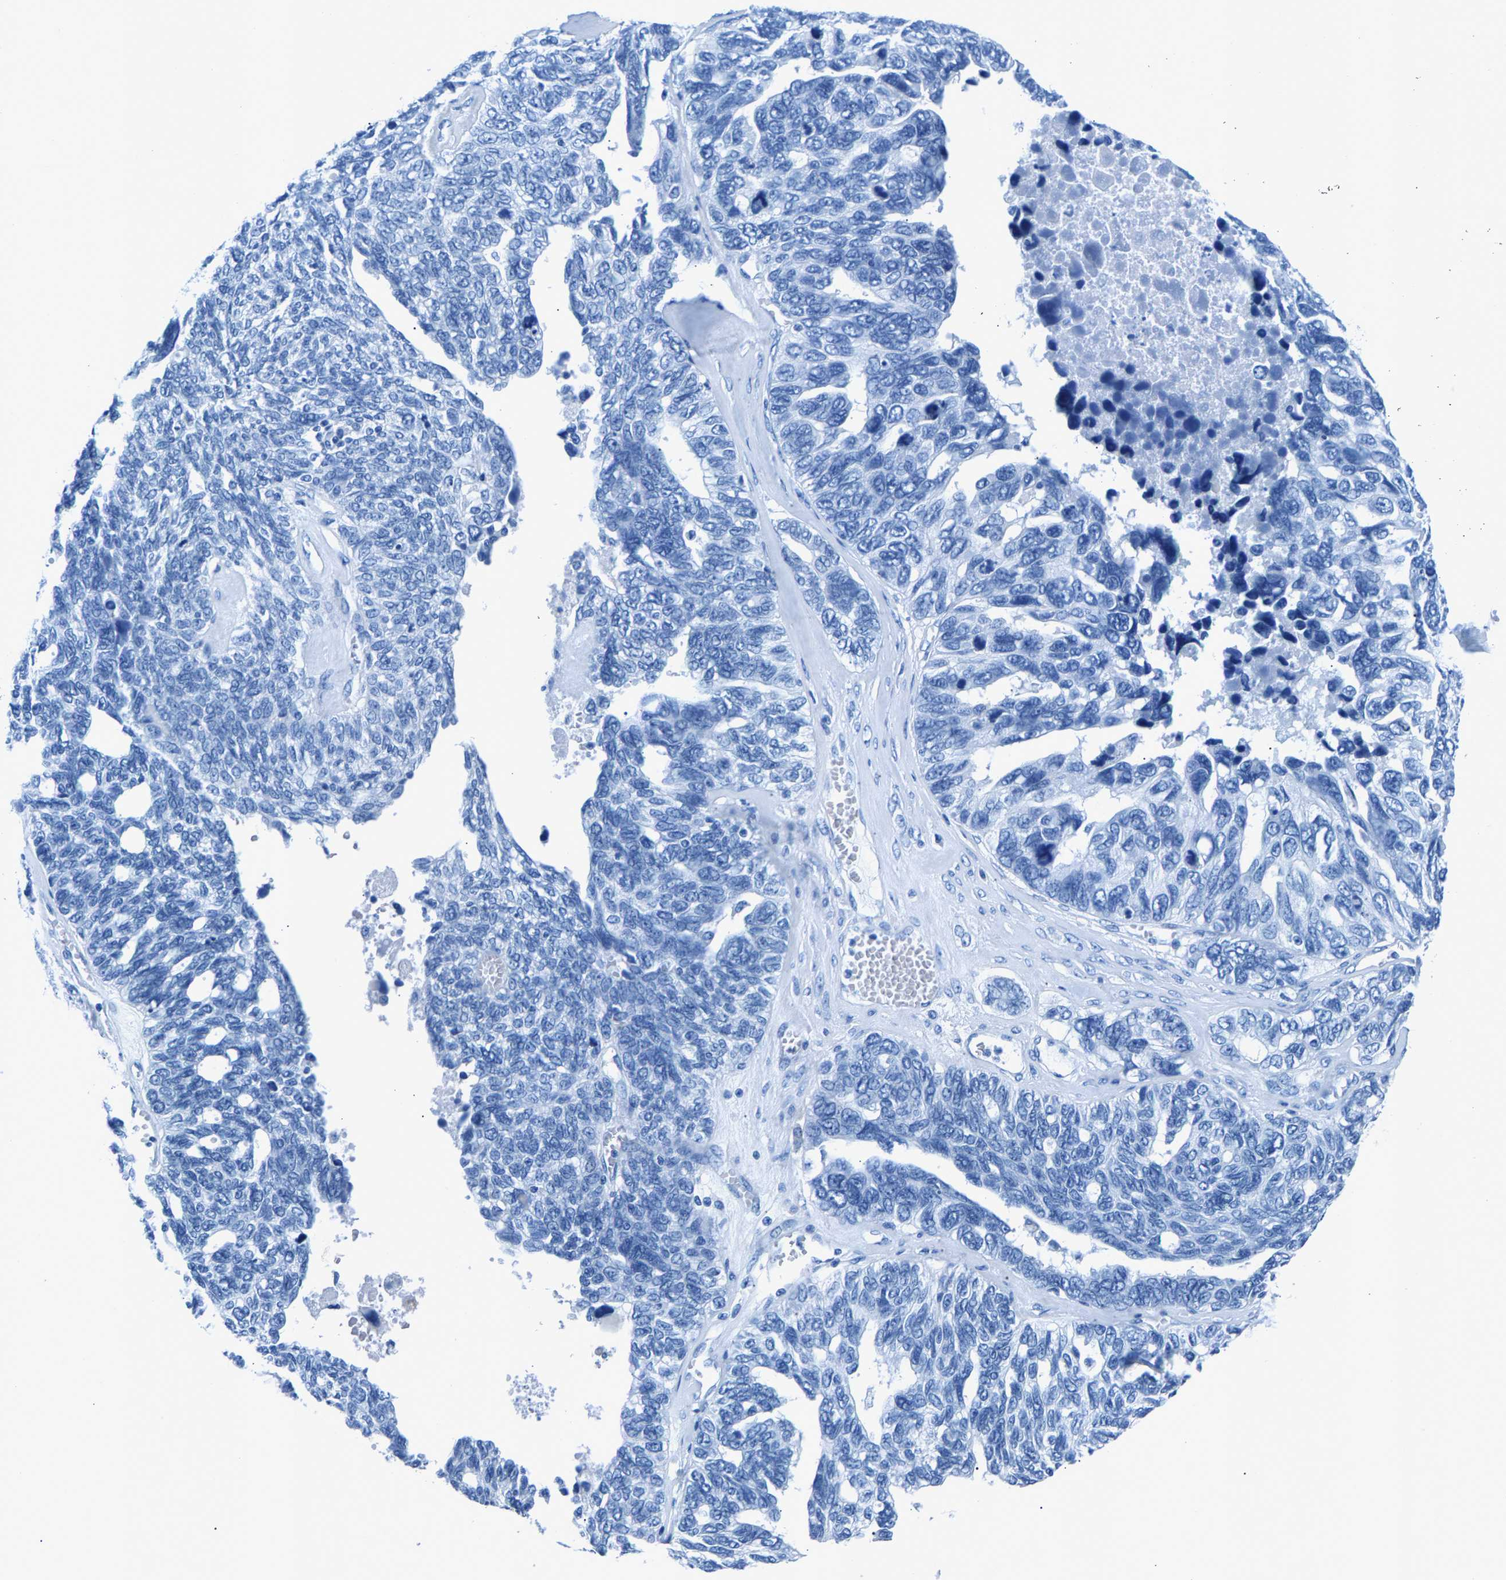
{"staining": {"intensity": "negative", "quantity": "none", "location": "none"}, "tissue": "ovarian cancer", "cell_type": "Tumor cells", "image_type": "cancer", "snomed": [{"axis": "morphology", "description": "Cystadenocarcinoma, serous, NOS"}, {"axis": "topography", "description": "Ovary"}], "caption": "Immunohistochemistry photomicrograph of neoplastic tissue: human ovarian cancer (serous cystadenocarcinoma) stained with DAB displays no significant protein expression in tumor cells.", "gene": "CPS1", "patient": {"sex": "female", "age": 79}}